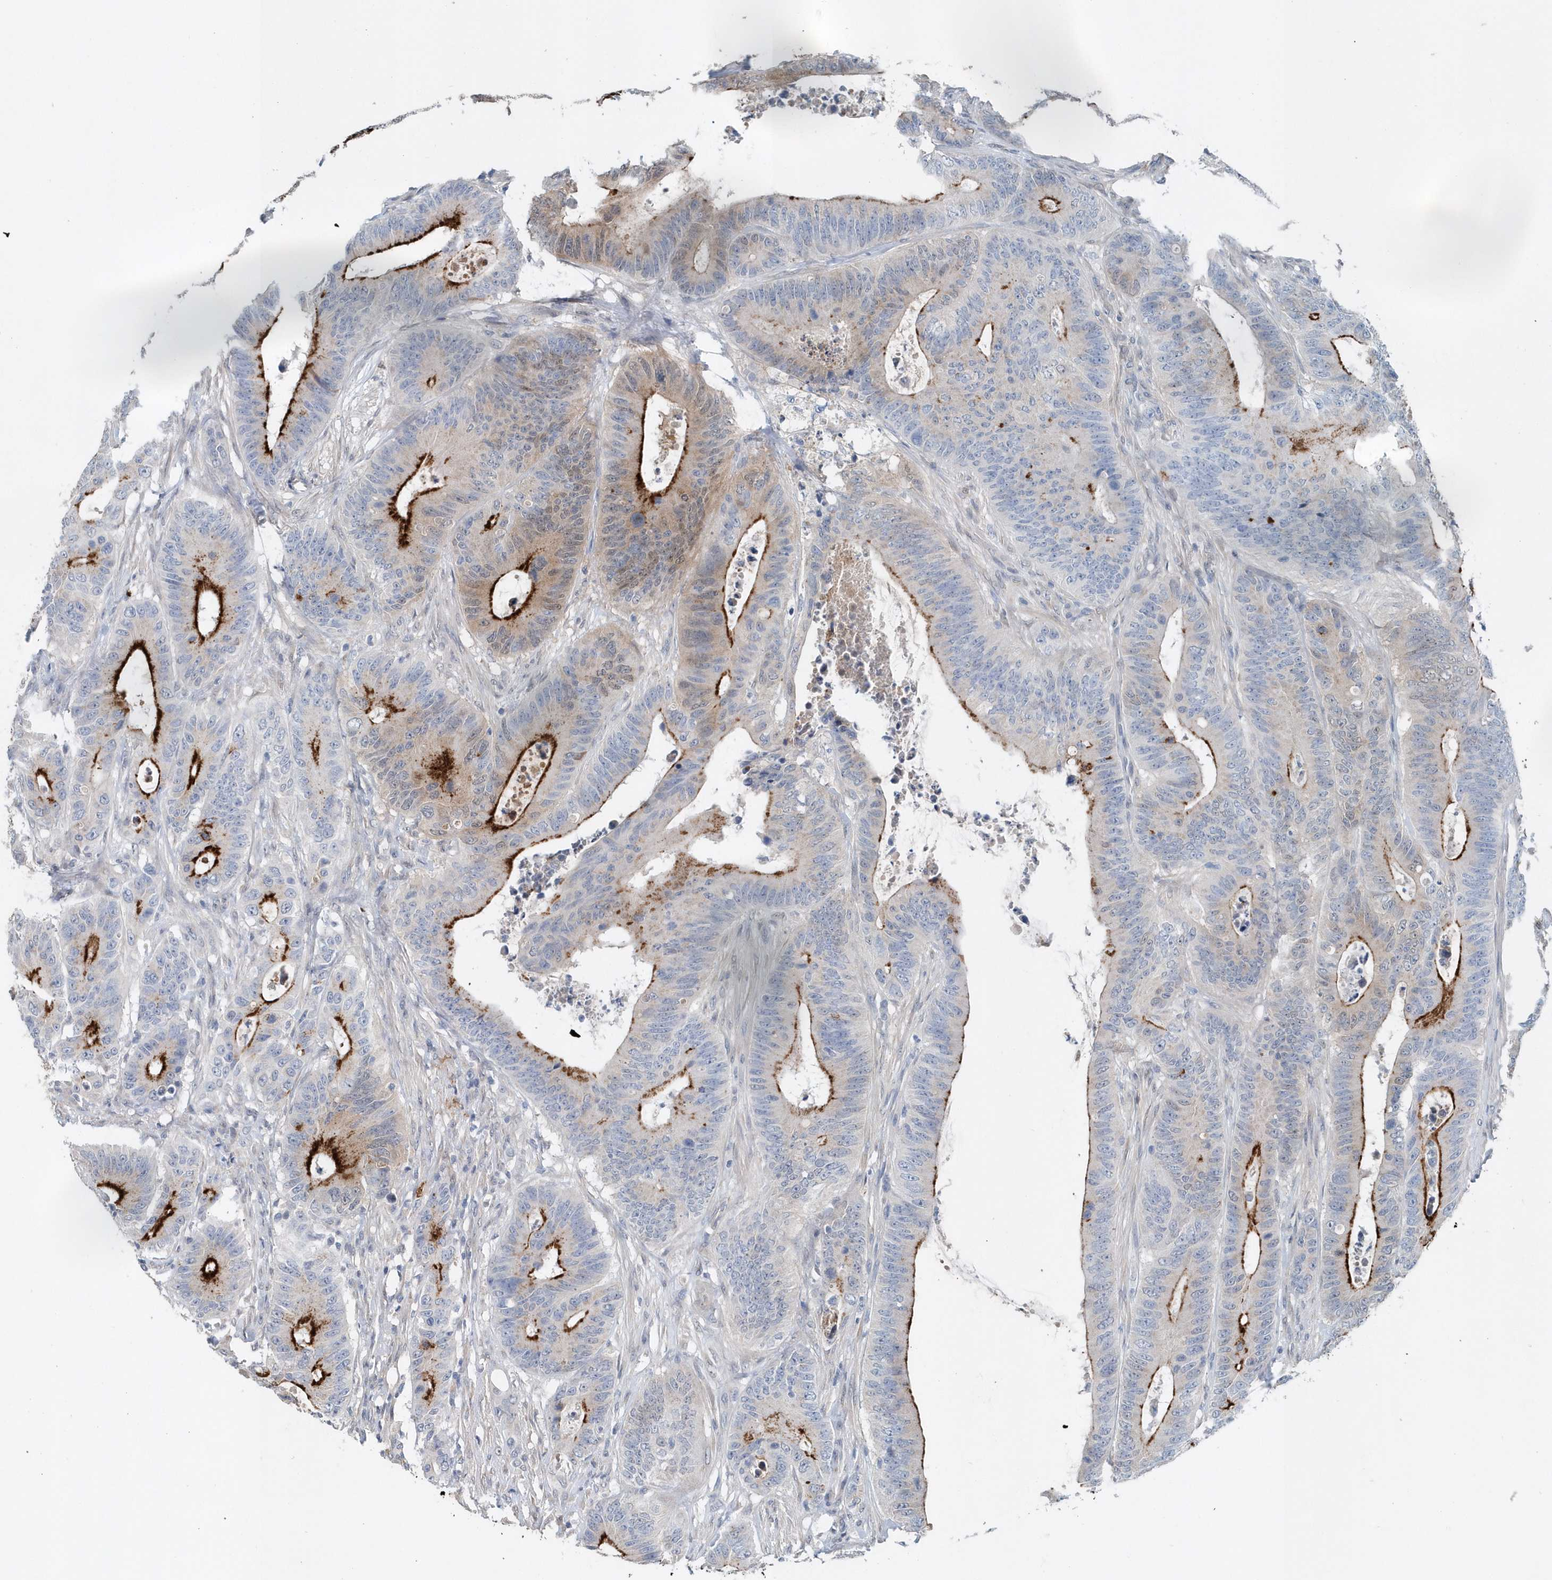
{"staining": {"intensity": "strong", "quantity": "<25%", "location": "cytoplasmic/membranous"}, "tissue": "colorectal cancer", "cell_type": "Tumor cells", "image_type": "cancer", "snomed": [{"axis": "morphology", "description": "Adenocarcinoma, NOS"}, {"axis": "topography", "description": "Colon"}], "caption": "Colorectal cancer was stained to show a protein in brown. There is medium levels of strong cytoplasmic/membranous positivity in approximately <25% of tumor cells.", "gene": "PFN2", "patient": {"sex": "male", "age": 83}}